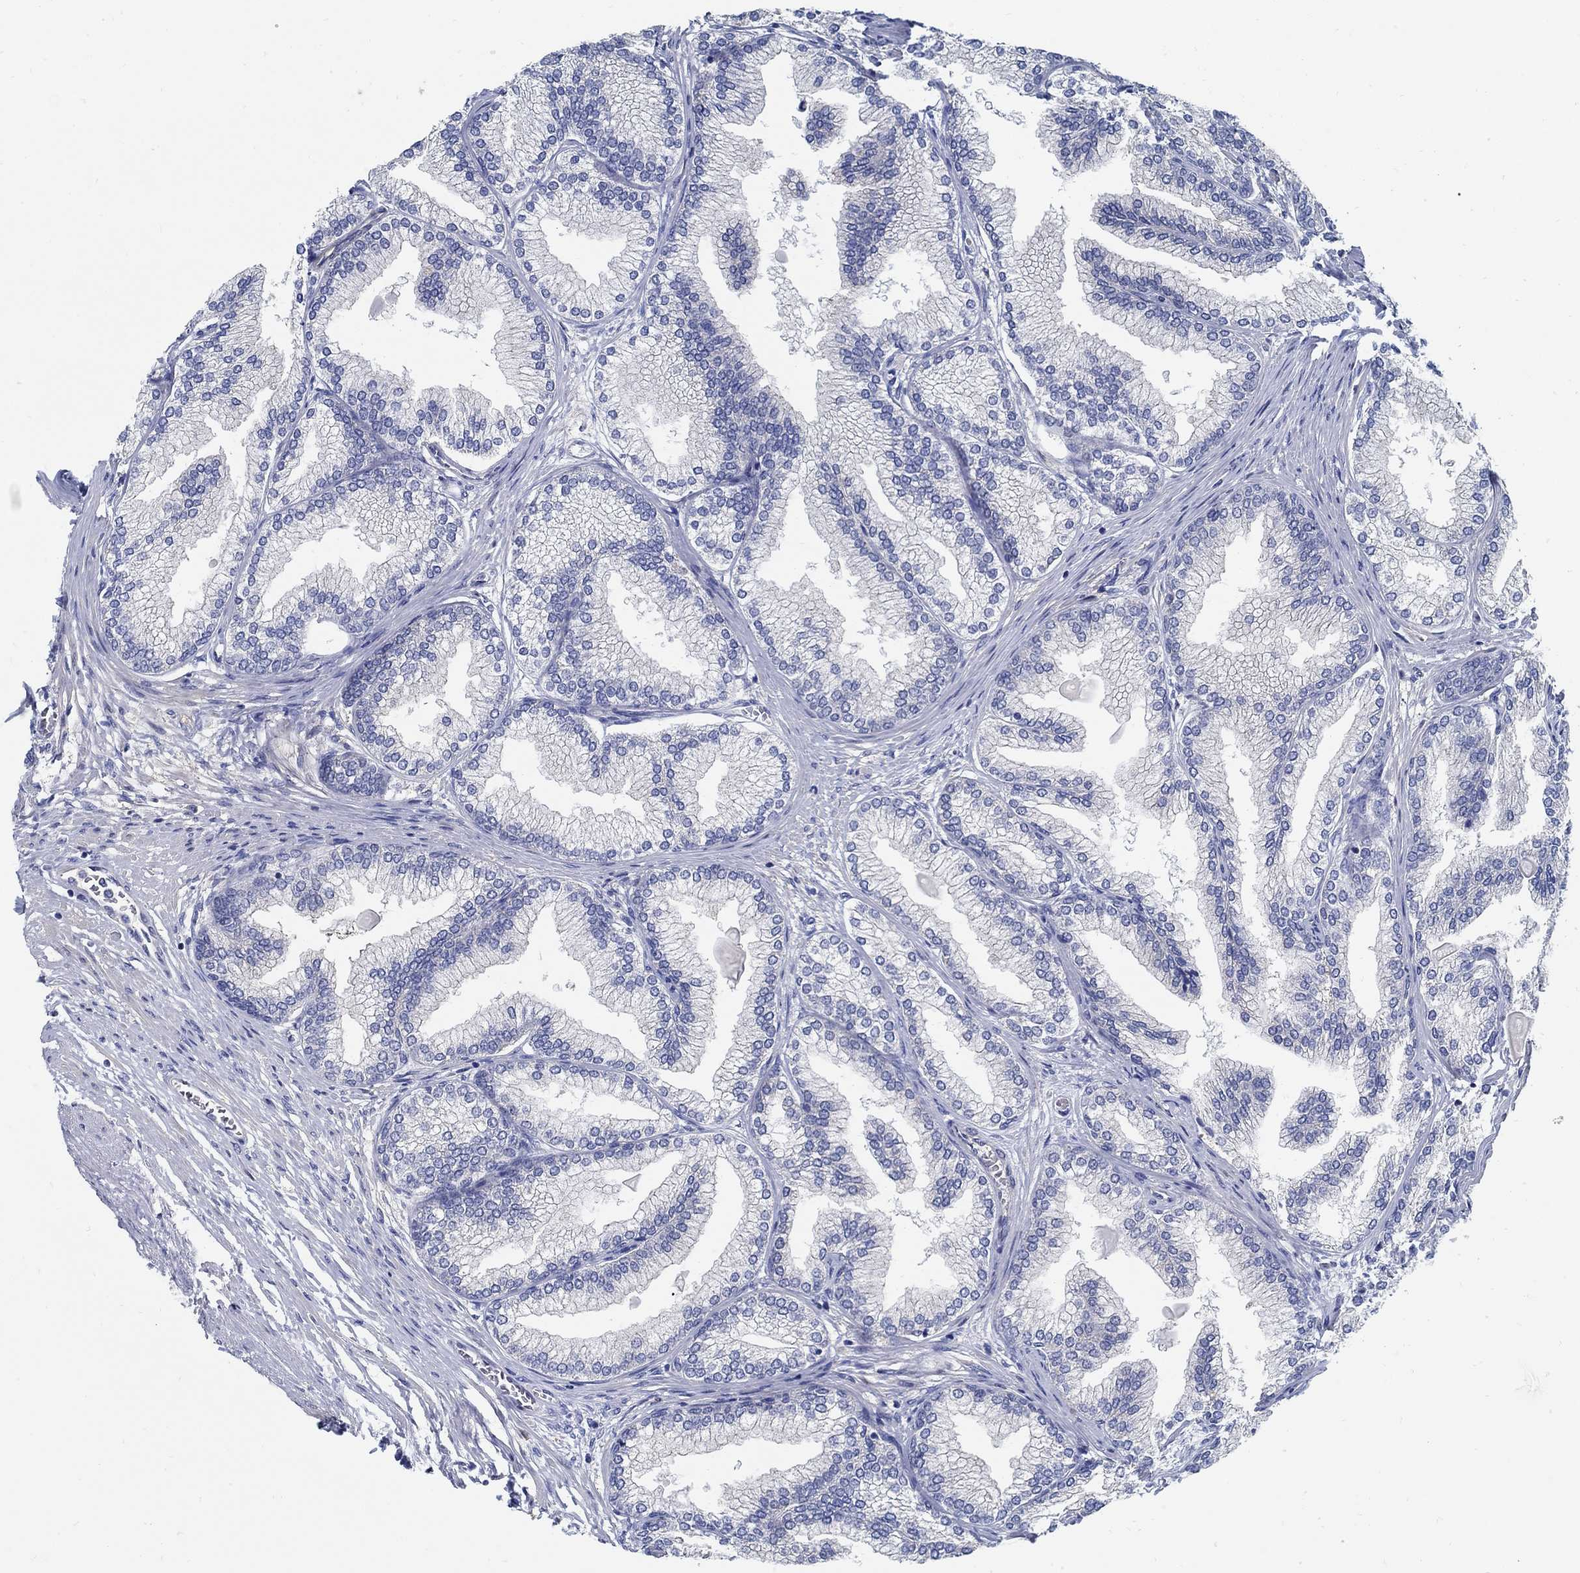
{"staining": {"intensity": "negative", "quantity": "none", "location": "none"}, "tissue": "prostate", "cell_type": "Glandular cells", "image_type": "normal", "snomed": [{"axis": "morphology", "description": "Normal tissue, NOS"}, {"axis": "topography", "description": "Prostate"}], "caption": "Immunohistochemistry histopathology image of benign prostate: prostate stained with DAB (3,3'-diaminobenzidine) exhibits no significant protein positivity in glandular cells.", "gene": "C15orf39", "patient": {"sex": "male", "age": 72}}